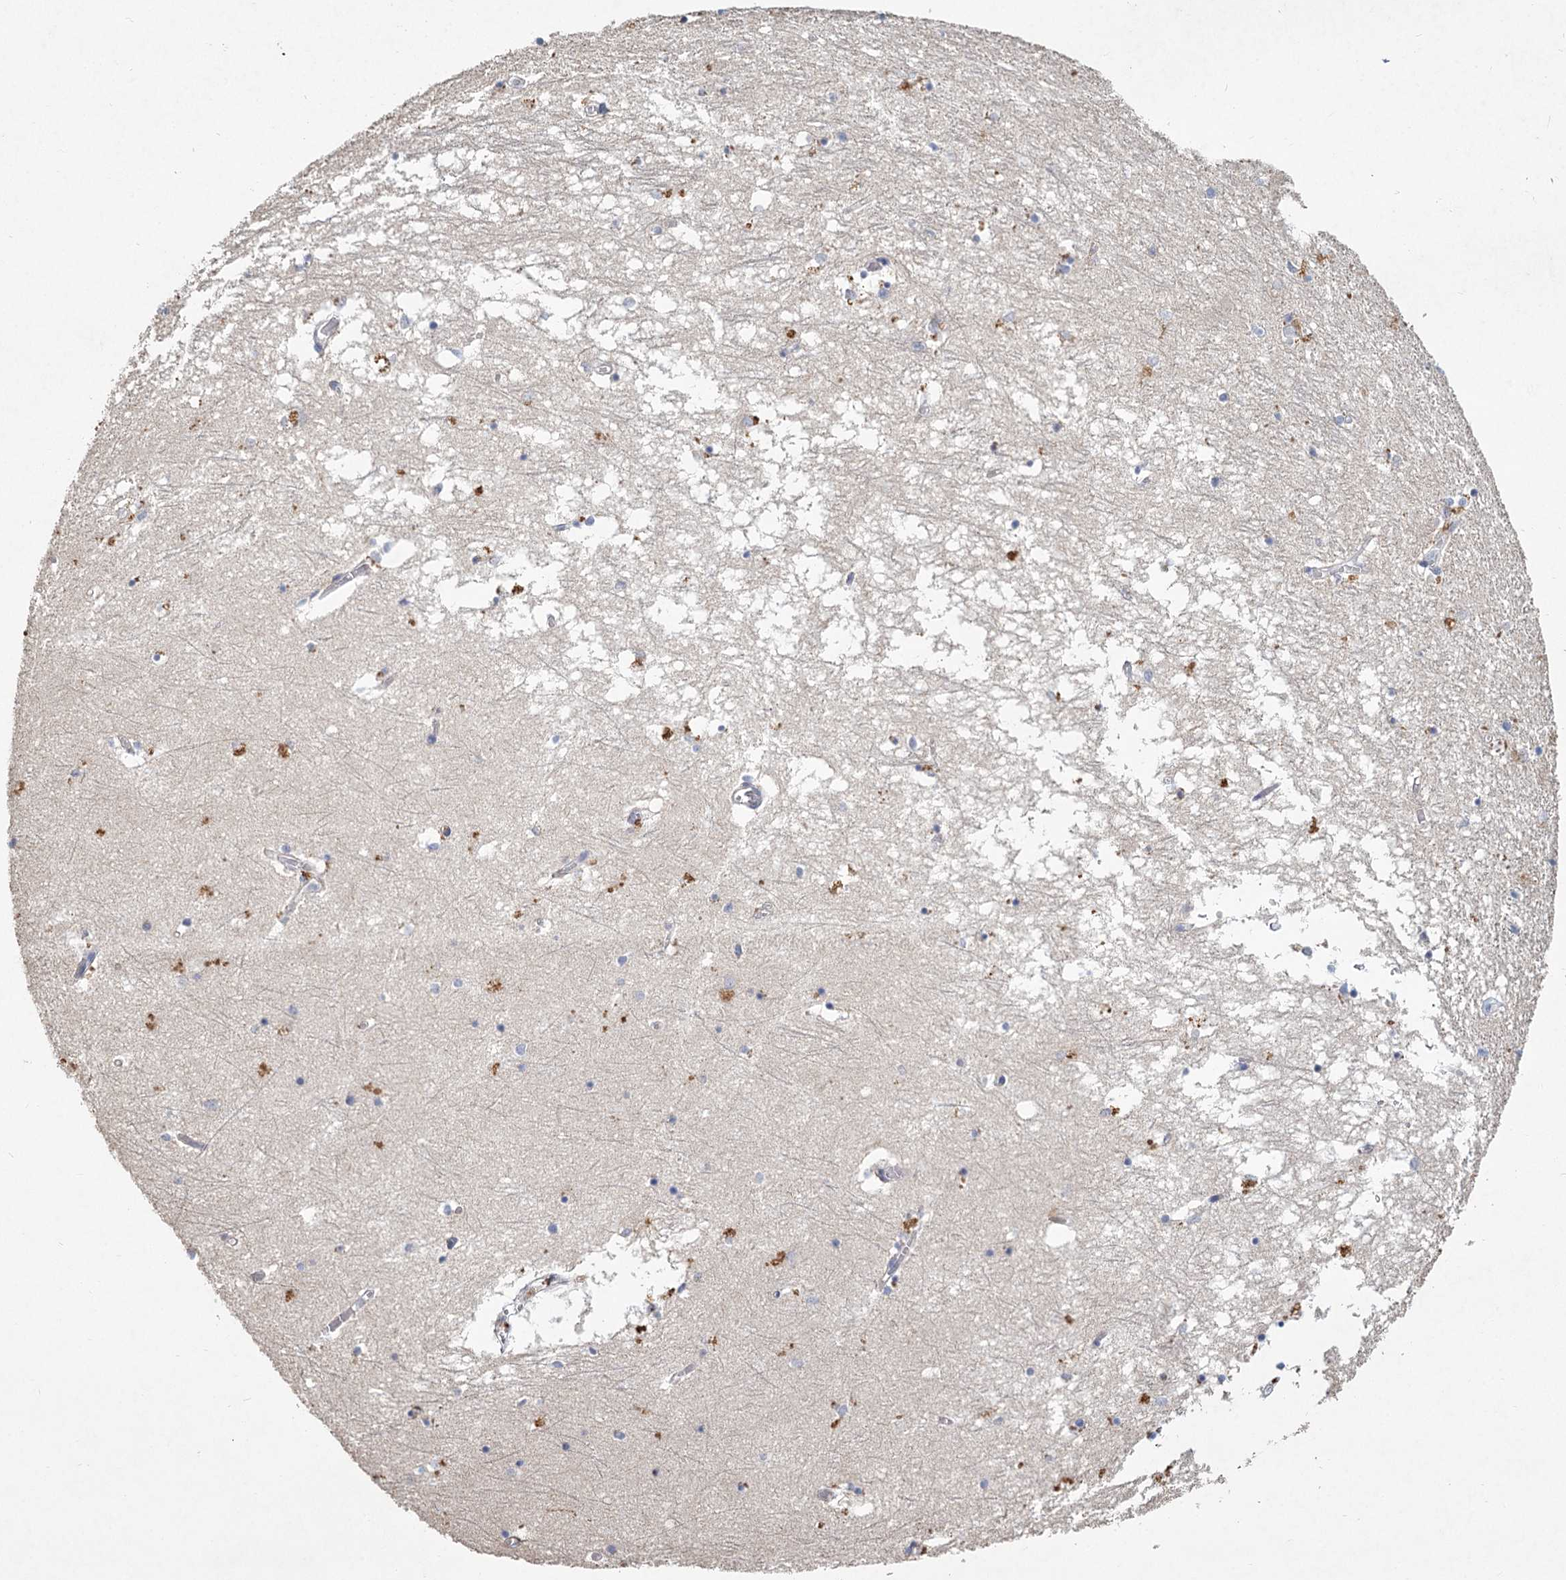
{"staining": {"intensity": "negative", "quantity": "none", "location": "none"}, "tissue": "hippocampus", "cell_type": "Glial cells", "image_type": "normal", "snomed": [{"axis": "morphology", "description": "Normal tissue, NOS"}, {"axis": "topography", "description": "Hippocampus"}], "caption": "Image shows no protein positivity in glial cells of normal hippocampus. (Brightfield microscopy of DAB (3,3'-diaminobenzidine) immunohistochemistry at high magnification).", "gene": "HES2", "patient": {"sex": "male", "age": 70}}